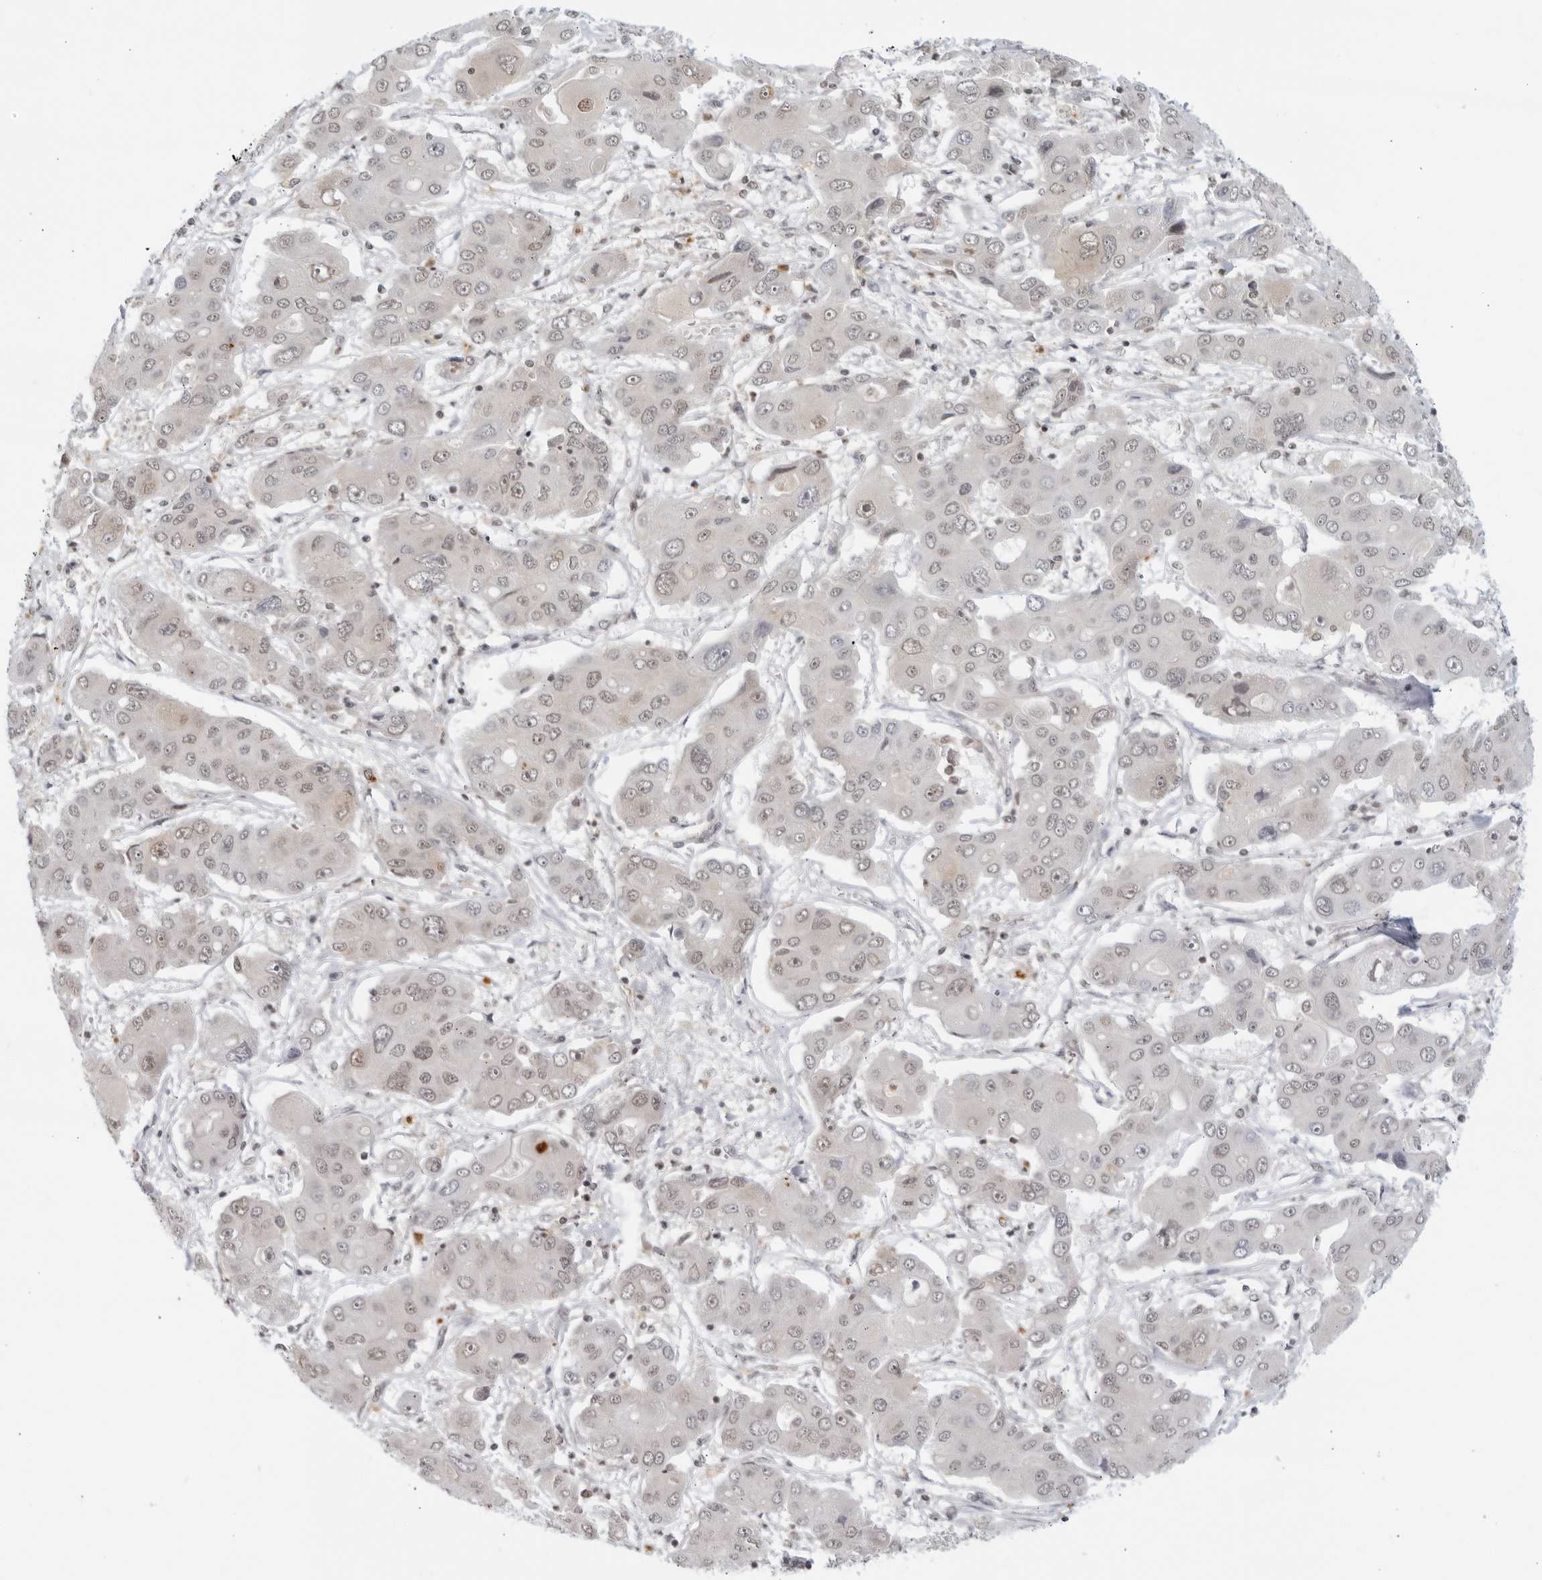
{"staining": {"intensity": "weak", "quantity": "25%-75%", "location": "nuclear"}, "tissue": "liver cancer", "cell_type": "Tumor cells", "image_type": "cancer", "snomed": [{"axis": "morphology", "description": "Cholangiocarcinoma"}, {"axis": "topography", "description": "Liver"}], "caption": "Immunohistochemical staining of human cholangiocarcinoma (liver) reveals low levels of weak nuclear protein staining in approximately 25%-75% of tumor cells. (Brightfield microscopy of DAB IHC at high magnification).", "gene": "CC2D1B", "patient": {"sex": "male", "age": 67}}